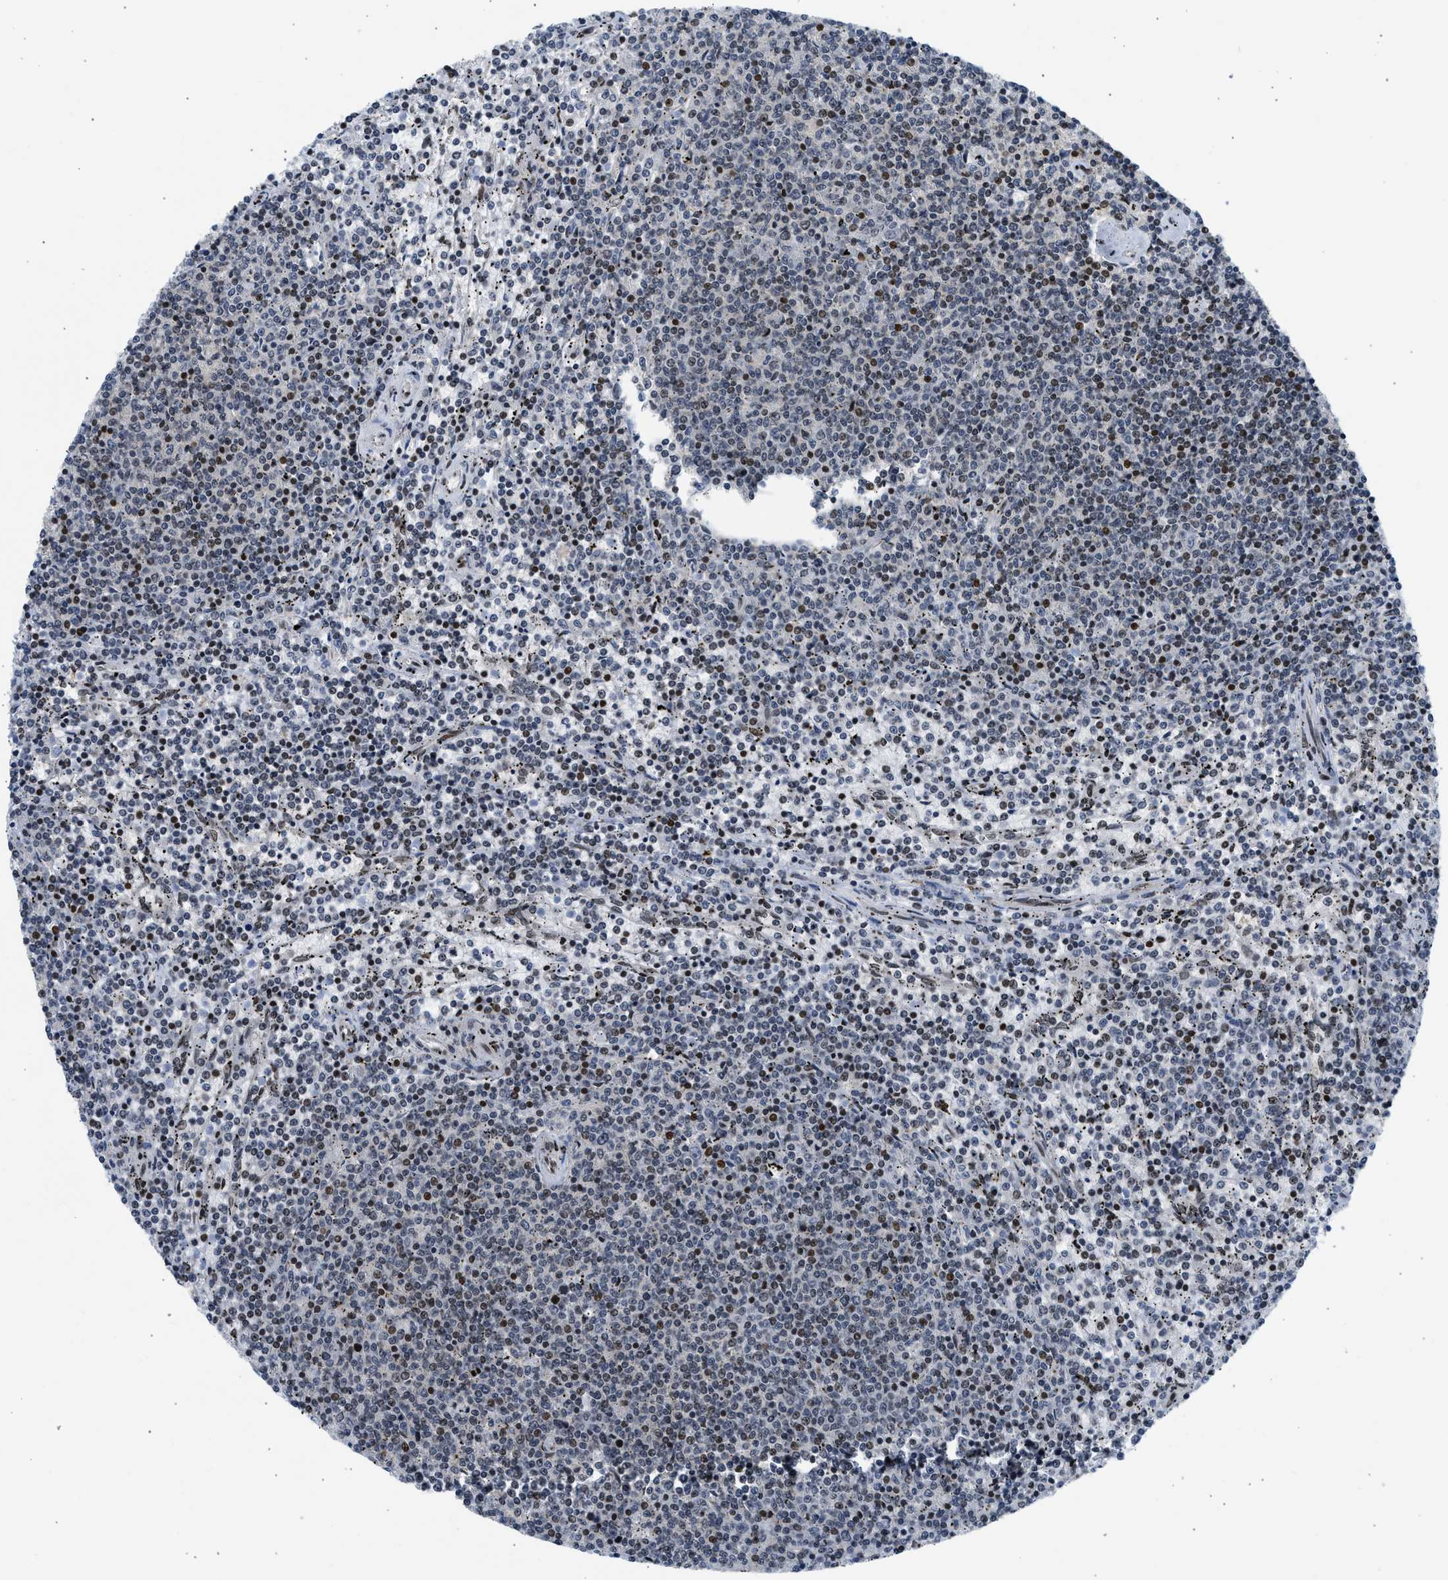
{"staining": {"intensity": "moderate", "quantity": "<25%", "location": "nuclear"}, "tissue": "lymphoma", "cell_type": "Tumor cells", "image_type": "cancer", "snomed": [{"axis": "morphology", "description": "Malignant lymphoma, non-Hodgkin's type, Low grade"}, {"axis": "topography", "description": "Spleen"}], "caption": "Human malignant lymphoma, non-Hodgkin's type (low-grade) stained with a brown dye demonstrates moderate nuclear positive staining in approximately <25% of tumor cells.", "gene": "OLIG3", "patient": {"sex": "female", "age": 50}}